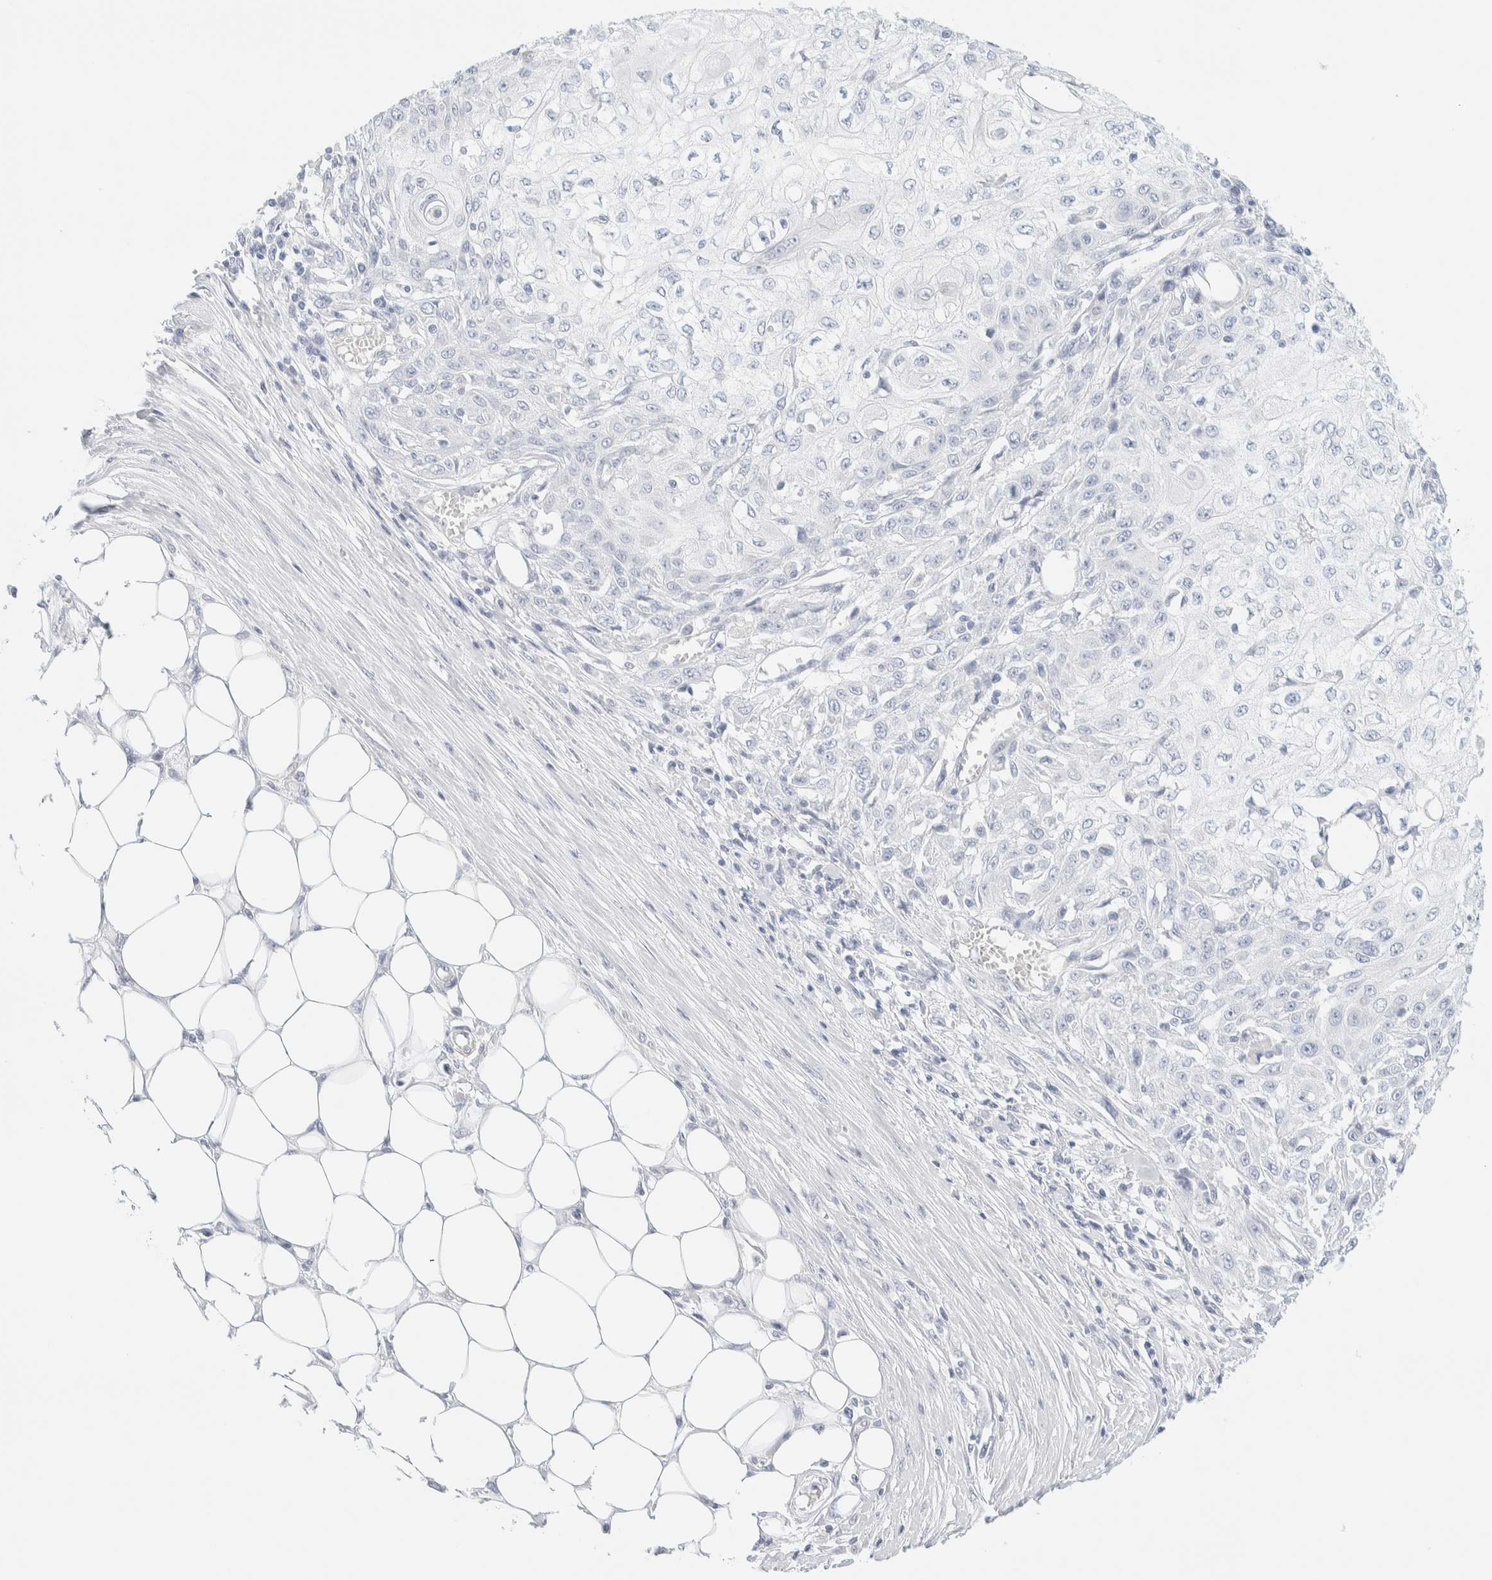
{"staining": {"intensity": "negative", "quantity": "none", "location": "none"}, "tissue": "skin cancer", "cell_type": "Tumor cells", "image_type": "cancer", "snomed": [{"axis": "morphology", "description": "Squamous cell carcinoma, NOS"}, {"axis": "morphology", "description": "Squamous cell carcinoma, metastatic, NOS"}, {"axis": "topography", "description": "Skin"}, {"axis": "topography", "description": "Lymph node"}], "caption": "IHC photomicrograph of squamous cell carcinoma (skin) stained for a protein (brown), which displays no staining in tumor cells. (Stains: DAB (3,3'-diaminobenzidine) immunohistochemistry (IHC) with hematoxylin counter stain, Microscopy: brightfield microscopy at high magnification).", "gene": "AFMID", "patient": {"sex": "male", "age": 75}}